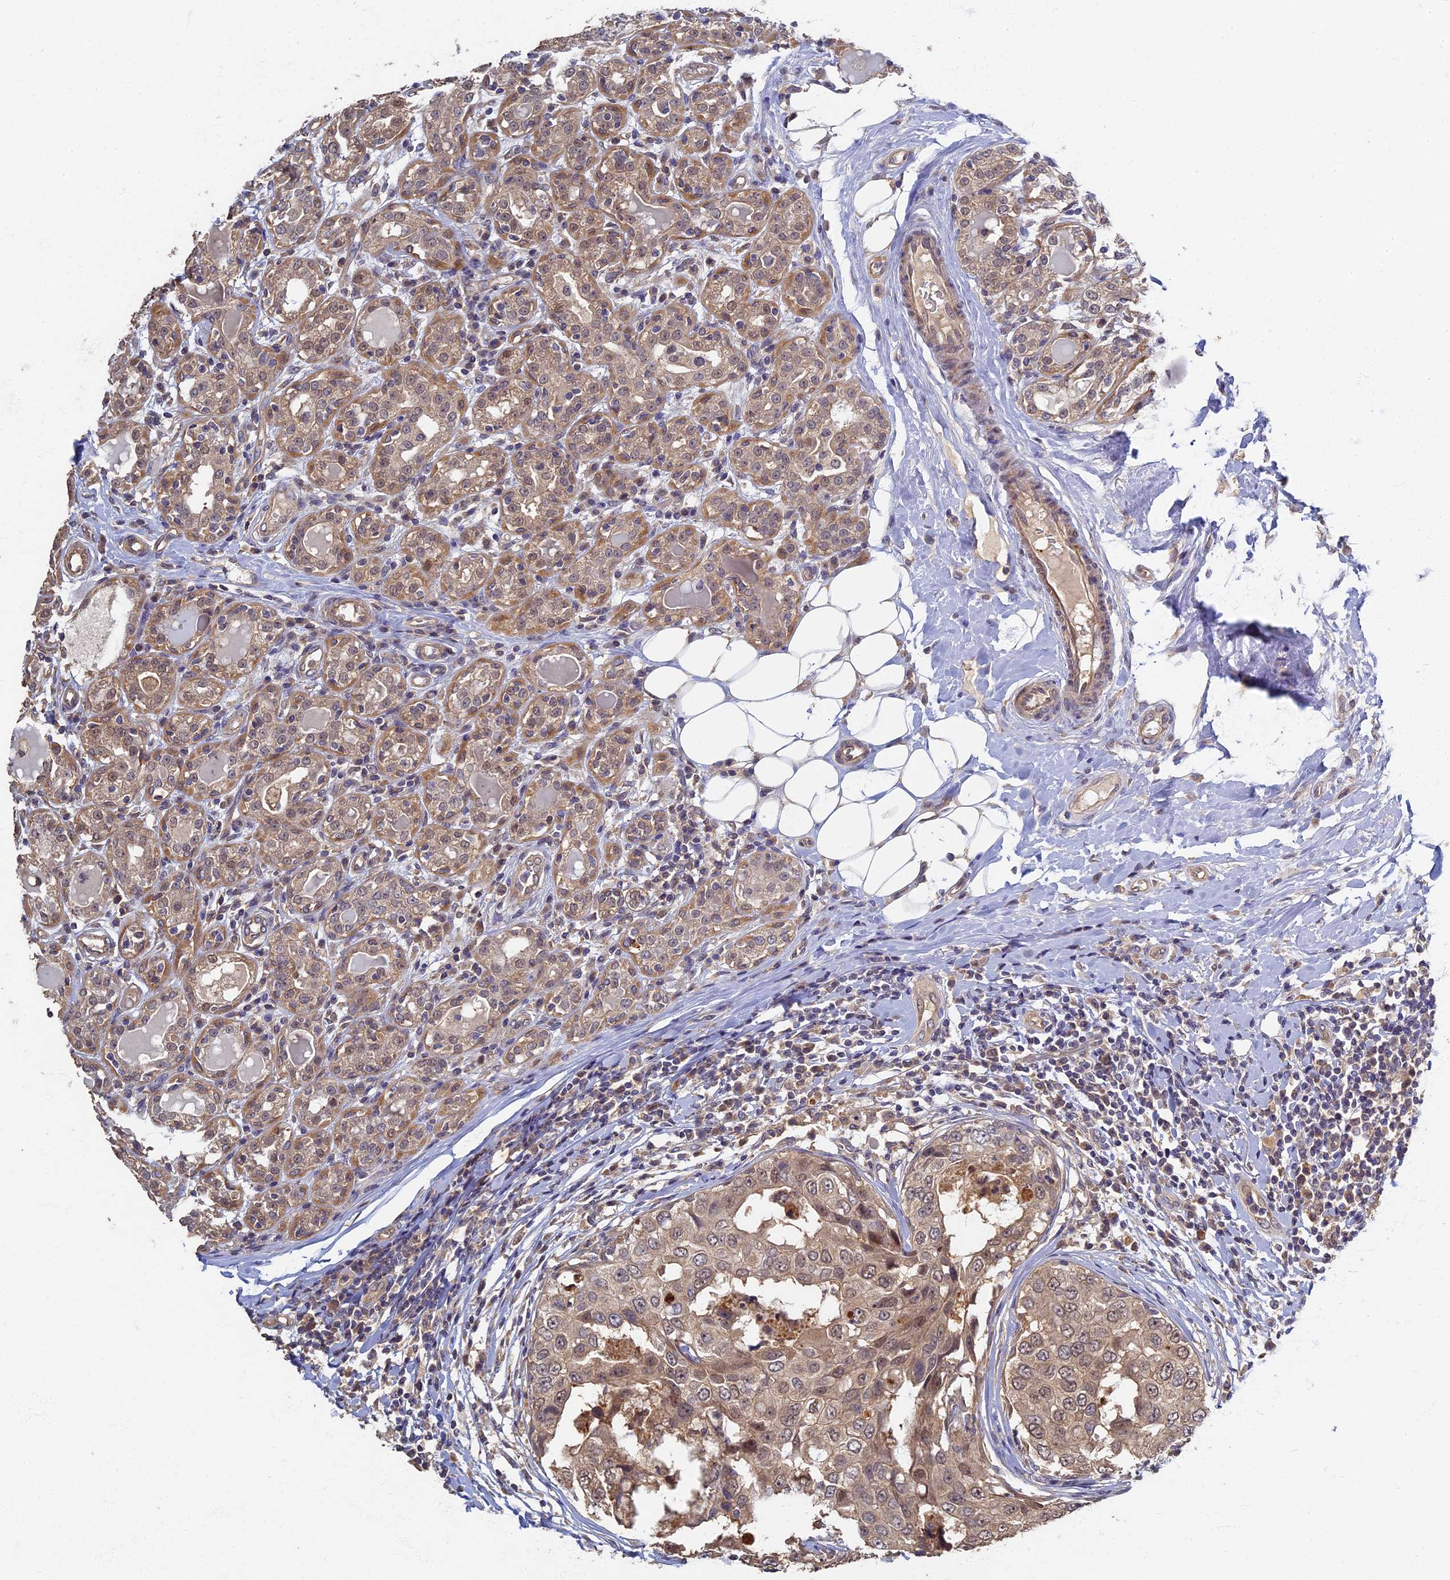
{"staining": {"intensity": "weak", "quantity": "25%-75%", "location": "cytoplasmic/membranous"}, "tissue": "breast cancer", "cell_type": "Tumor cells", "image_type": "cancer", "snomed": [{"axis": "morphology", "description": "Duct carcinoma"}, {"axis": "topography", "description": "Breast"}], "caption": "Breast infiltrating ductal carcinoma tissue shows weak cytoplasmic/membranous expression in about 25%-75% of tumor cells, visualized by immunohistochemistry.", "gene": "RSPH3", "patient": {"sex": "female", "age": 27}}